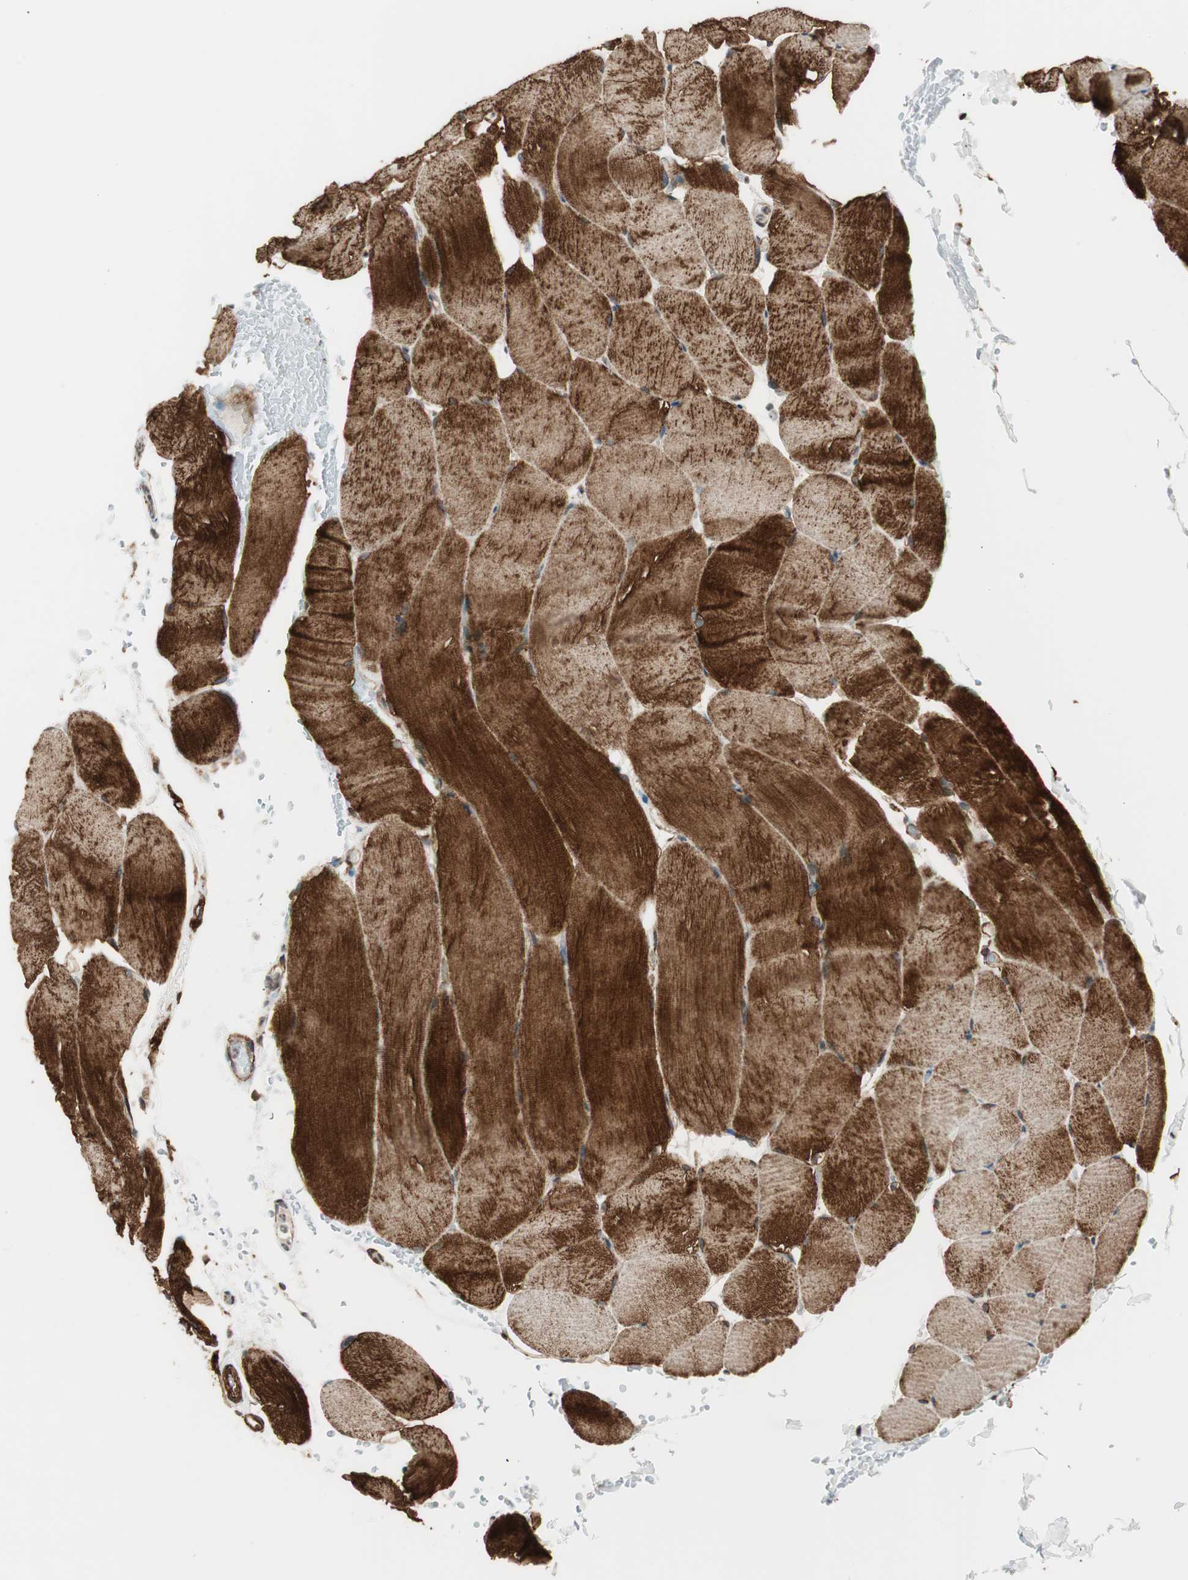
{"staining": {"intensity": "strong", "quantity": ">75%", "location": "cytoplasmic/membranous"}, "tissue": "skeletal muscle", "cell_type": "Myocytes", "image_type": "normal", "snomed": [{"axis": "morphology", "description": "Normal tissue, NOS"}, {"axis": "topography", "description": "Skeletal muscle"}, {"axis": "topography", "description": "Parathyroid gland"}], "caption": "Strong cytoplasmic/membranous positivity for a protein is appreciated in approximately >75% of myocytes of unremarkable skeletal muscle using immunohistochemistry (IHC).", "gene": "CDK19", "patient": {"sex": "female", "age": 37}}